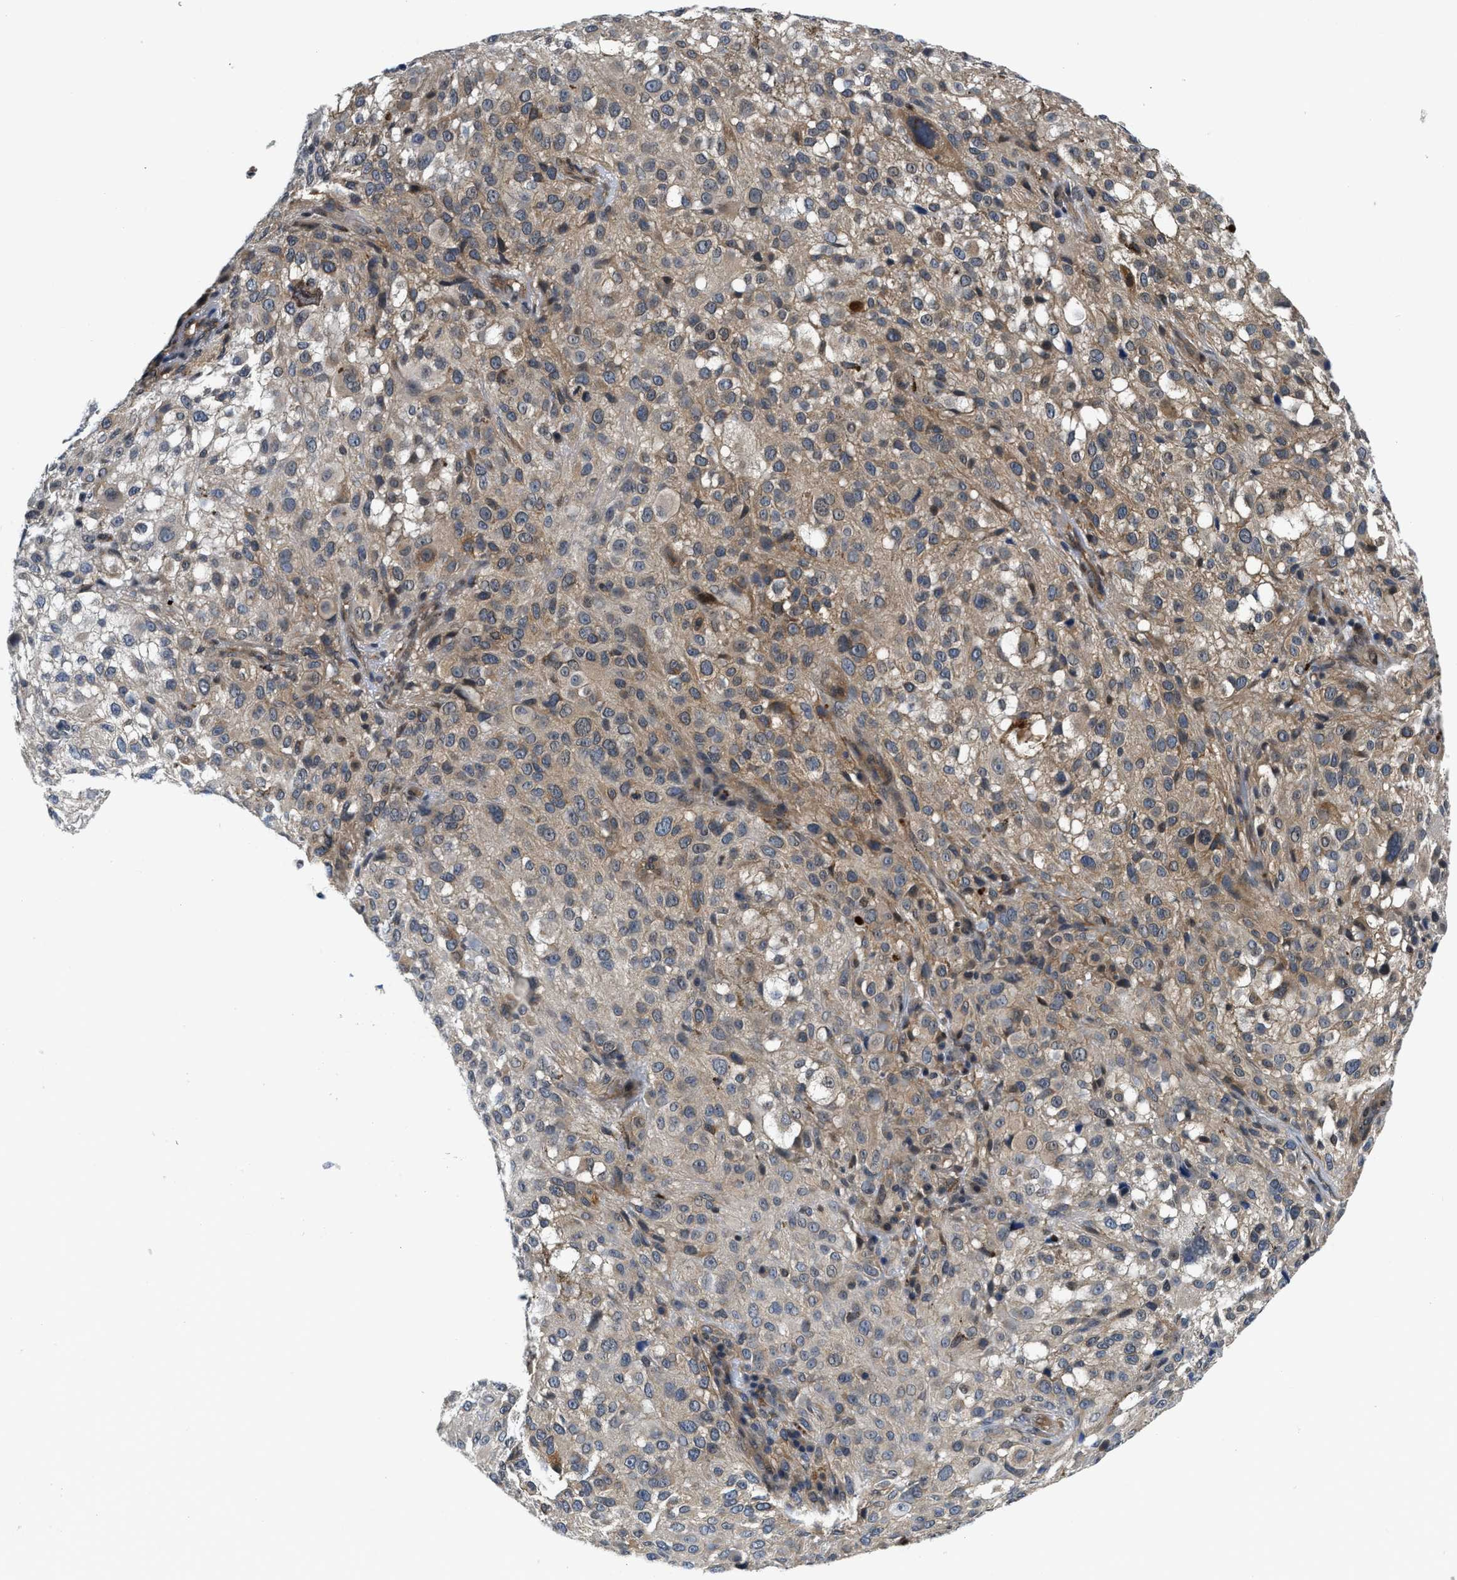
{"staining": {"intensity": "moderate", "quantity": ">75%", "location": "cytoplasmic/membranous"}, "tissue": "melanoma", "cell_type": "Tumor cells", "image_type": "cancer", "snomed": [{"axis": "morphology", "description": "Necrosis, NOS"}, {"axis": "morphology", "description": "Malignant melanoma, NOS"}, {"axis": "topography", "description": "Skin"}], "caption": "An image of human malignant melanoma stained for a protein displays moderate cytoplasmic/membranous brown staining in tumor cells. Using DAB (3,3'-diaminobenzidine) (brown) and hematoxylin (blue) stains, captured at high magnification using brightfield microscopy.", "gene": "SMAD4", "patient": {"sex": "female", "age": 87}}